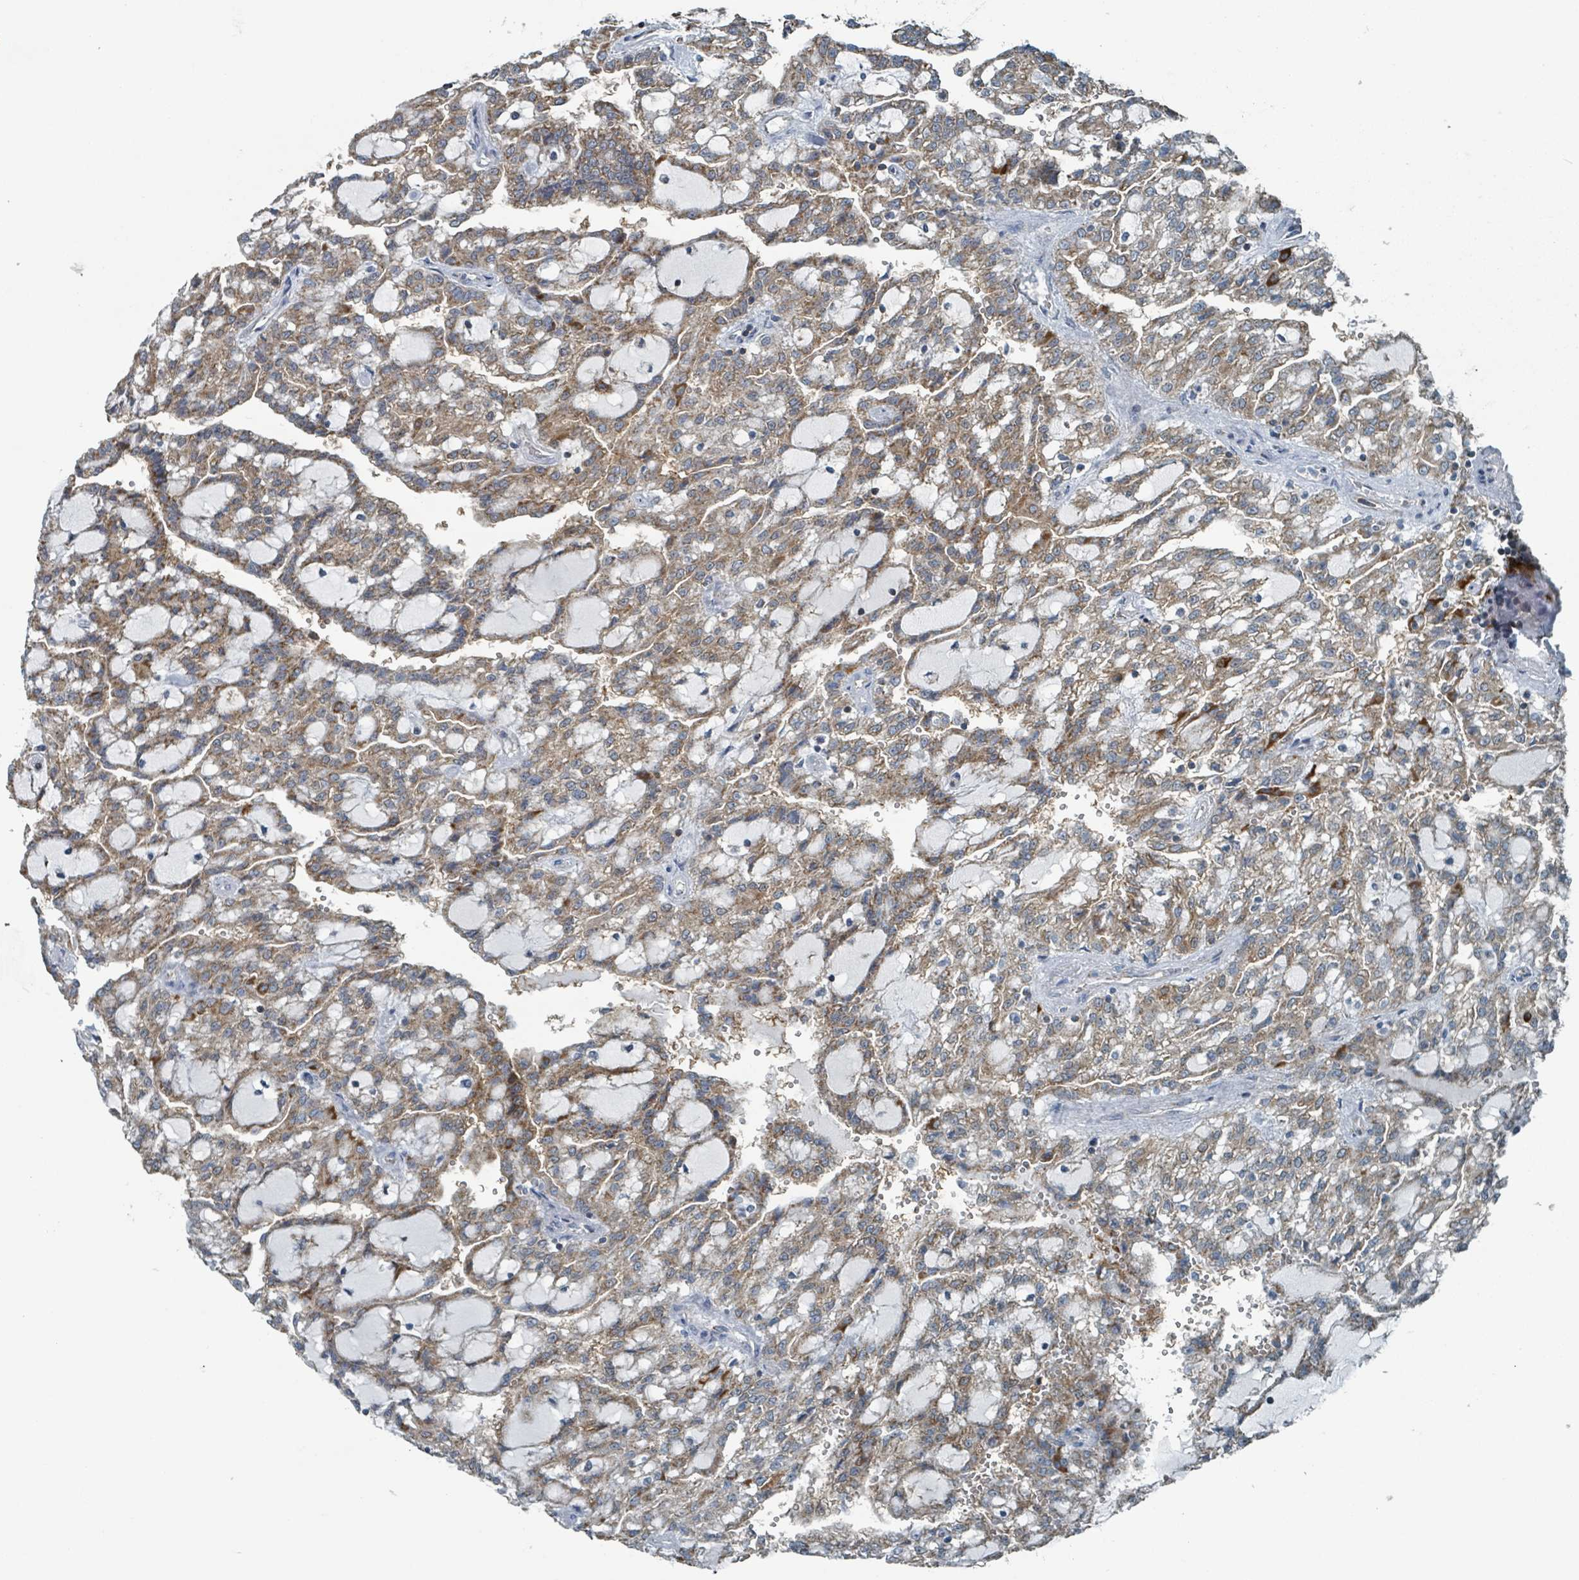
{"staining": {"intensity": "weak", "quantity": ">75%", "location": "cytoplasmic/membranous"}, "tissue": "renal cancer", "cell_type": "Tumor cells", "image_type": "cancer", "snomed": [{"axis": "morphology", "description": "Adenocarcinoma, NOS"}, {"axis": "topography", "description": "Kidney"}], "caption": "Tumor cells demonstrate low levels of weak cytoplasmic/membranous positivity in approximately >75% of cells in adenocarcinoma (renal). The protein of interest is shown in brown color, while the nuclei are stained blue.", "gene": "ABHD18", "patient": {"sex": "male", "age": 63}}